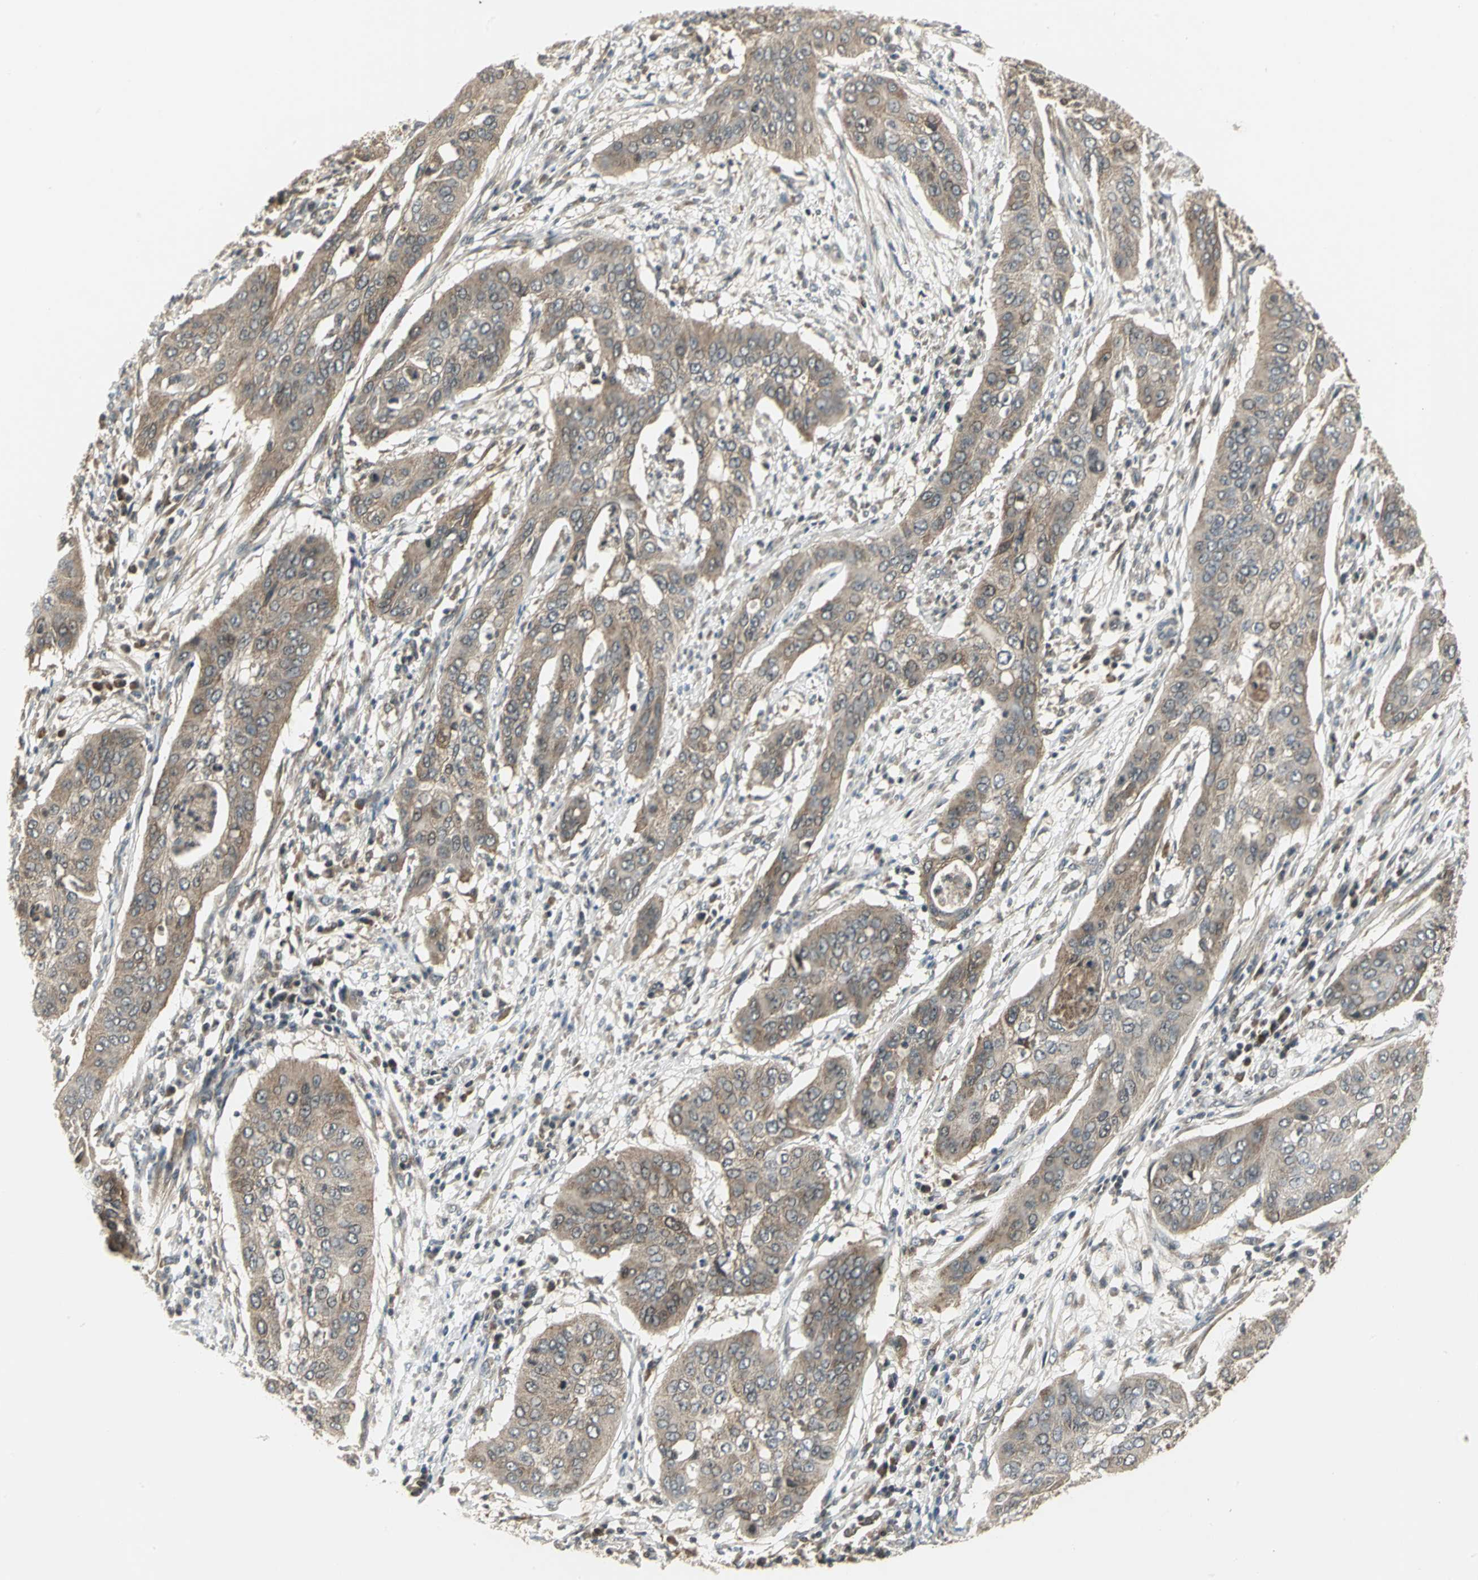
{"staining": {"intensity": "strong", "quantity": ">75%", "location": "cytoplasmic/membranous"}, "tissue": "cervical cancer", "cell_type": "Tumor cells", "image_type": "cancer", "snomed": [{"axis": "morphology", "description": "Squamous cell carcinoma, NOS"}, {"axis": "topography", "description": "Cervix"}], "caption": "Immunohistochemical staining of human squamous cell carcinoma (cervical) exhibits strong cytoplasmic/membranous protein expression in about >75% of tumor cells.", "gene": "MAPK8IP3", "patient": {"sex": "female", "age": 39}}